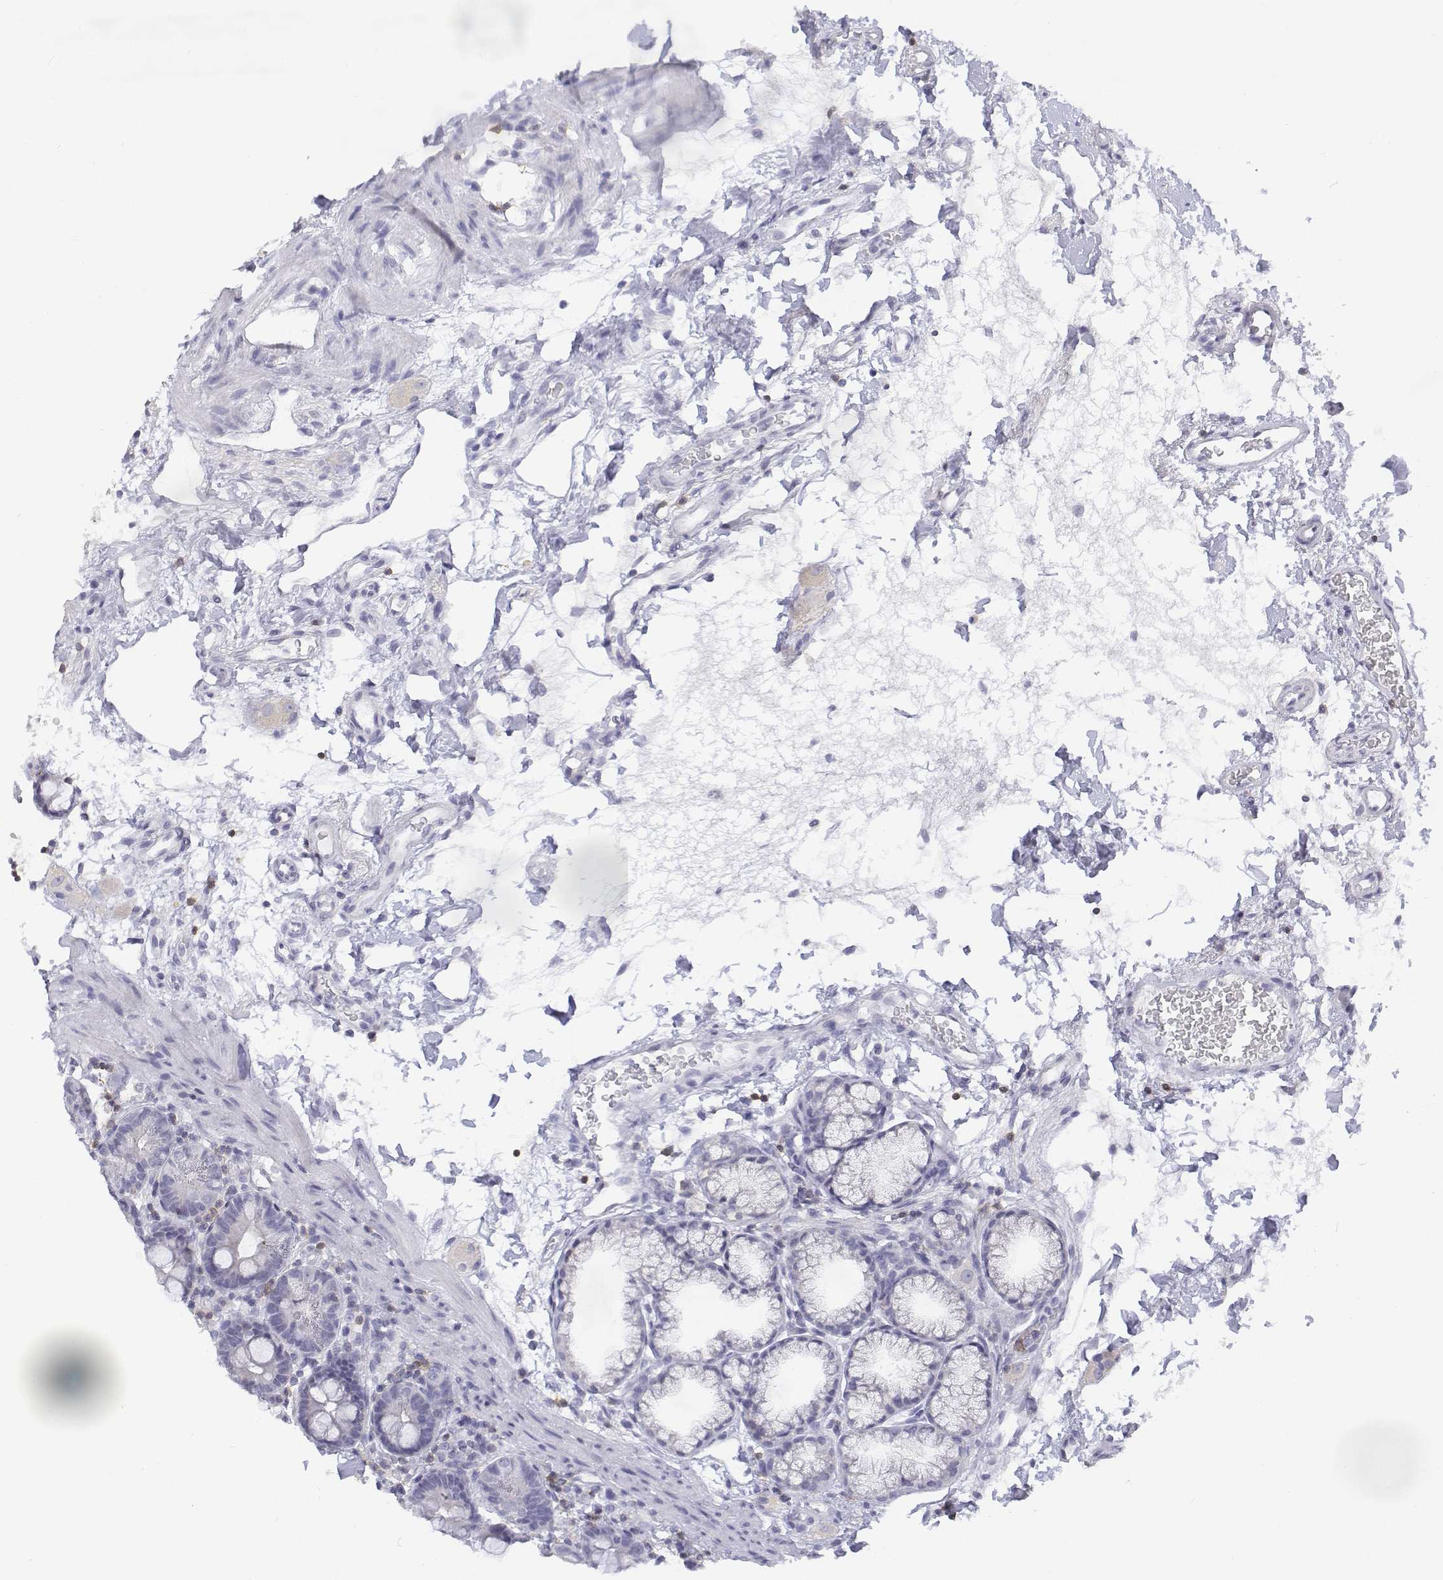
{"staining": {"intensity": "negative", "quantity": "none", "location": "none"}, "tissue": "duodenum", "cell_type": "Glandular cells", "image_type": "normal", "snomed": [{"axis": "morphology", "description": "Normal tissue, NOS"}, {"axis": "topography", "description": "Pancreas"}, {"axis": "topography", "description": "Duodenum"}], "caption": "A micrograph of human duodenum is negative for staining in glandular cells. (Stains: DAB immunohistochemistry with hematoxylin counter stain, Microscopy: brightfield microscopy at high magnification).", "gene": "CD3E", "patient": {"sex": "male", "age": 59}}